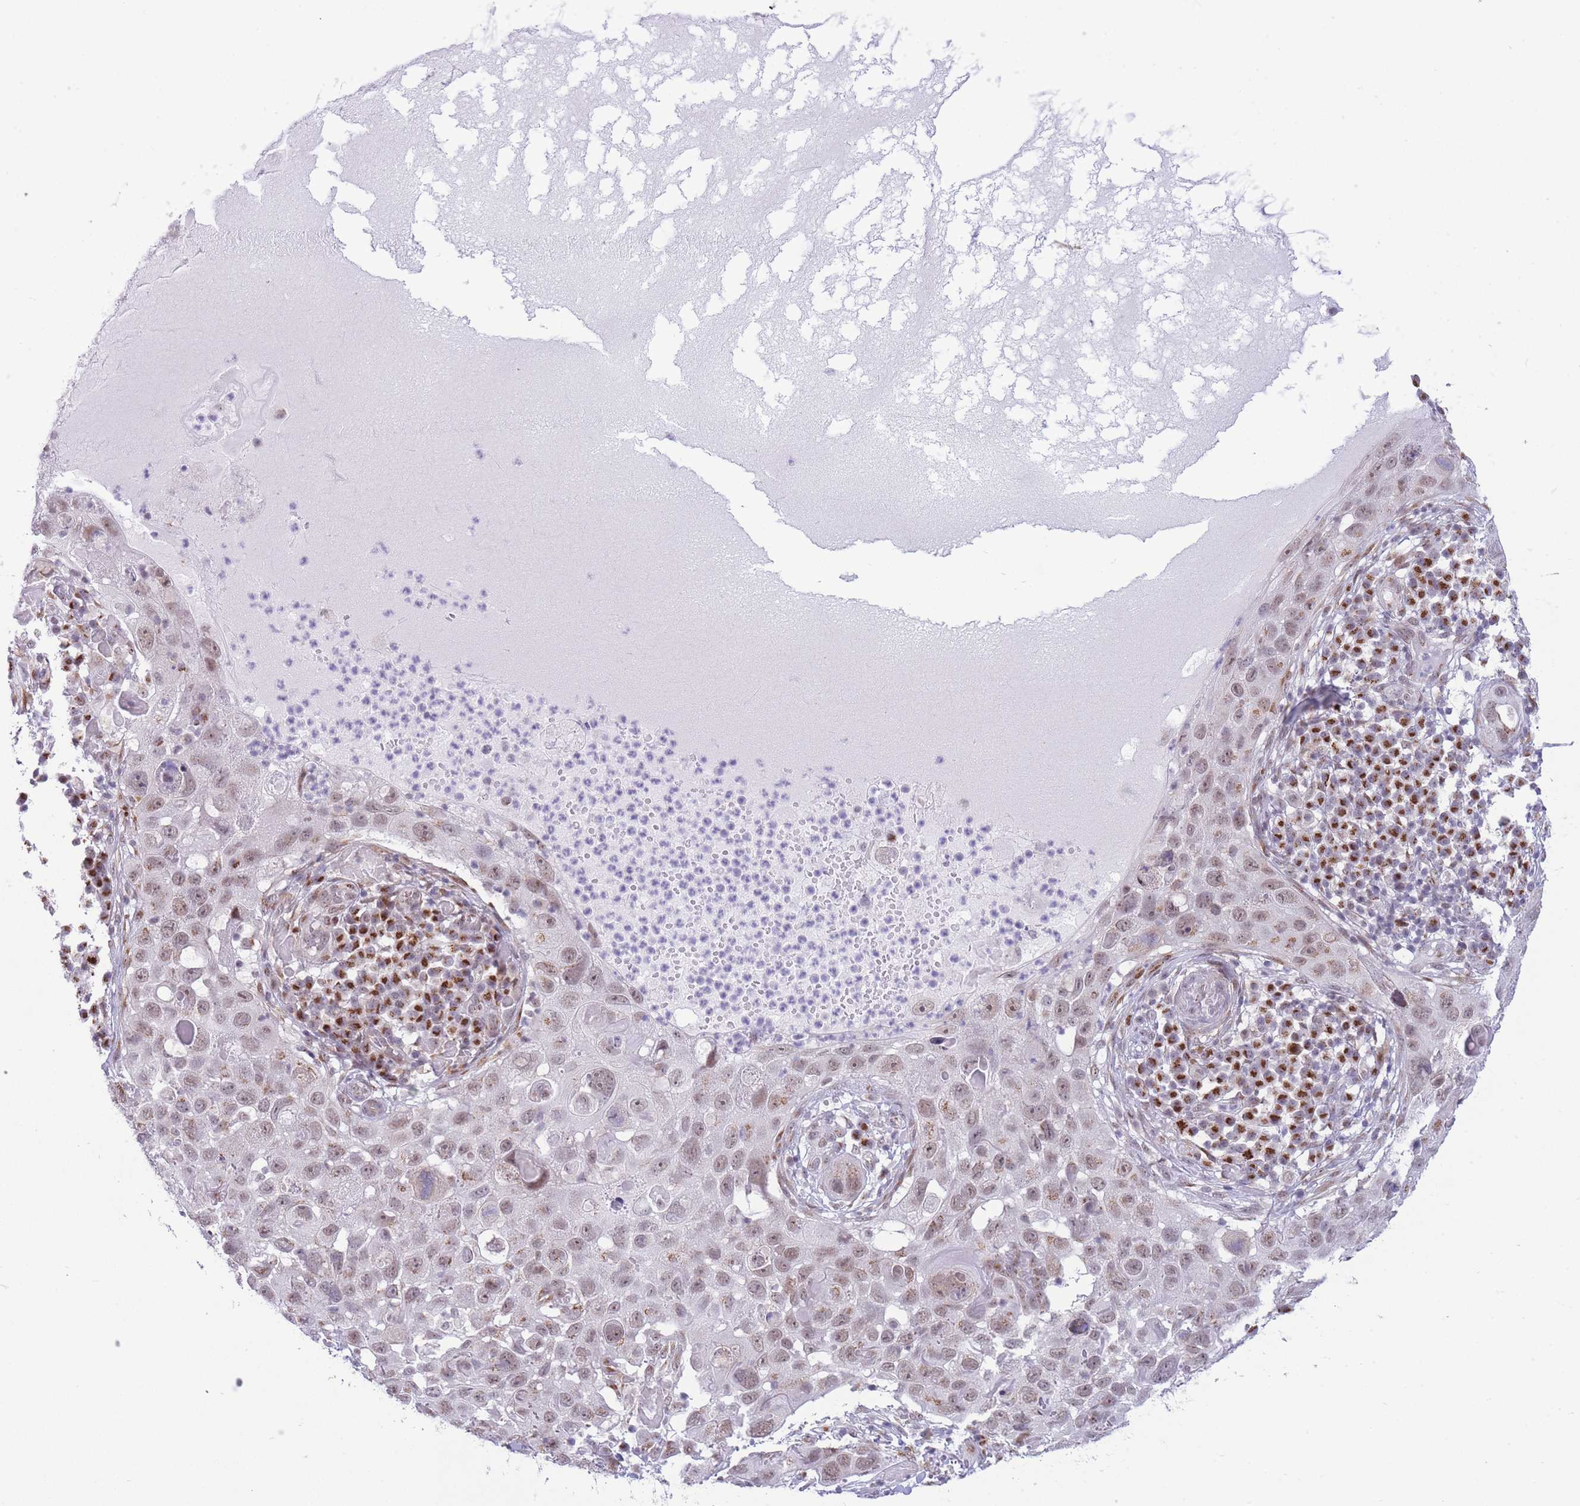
{"staining": {"intensity": "weak", "quantity": ">75%", "location": "cytoplasmic/membranous,nuclear"}, "tissue": "skin cancer", "cell_type": "Tumor cells", "image_type": "cancer", "snomed": [{"axis": "morphology", "description": "Squamous cell carcinoma in situ, NOS"}, {"axis": "morphology", "description": "Squamous cell carcinoma, NOS"}, {"axis": "topography", "description": "Skin"}], "caption": "Skin cancer (squamous cell carcinoma in situ) was stained to show a protein in brown. There is low levels of weak cytoplasmic/membranous and nuclear positivity in about >75% of tumor cells. The protein of interest is shown in brown color, while the nuclei are stained blue.", "gene": "INO80C", "patient": {"sex": "male", "age": 93}}